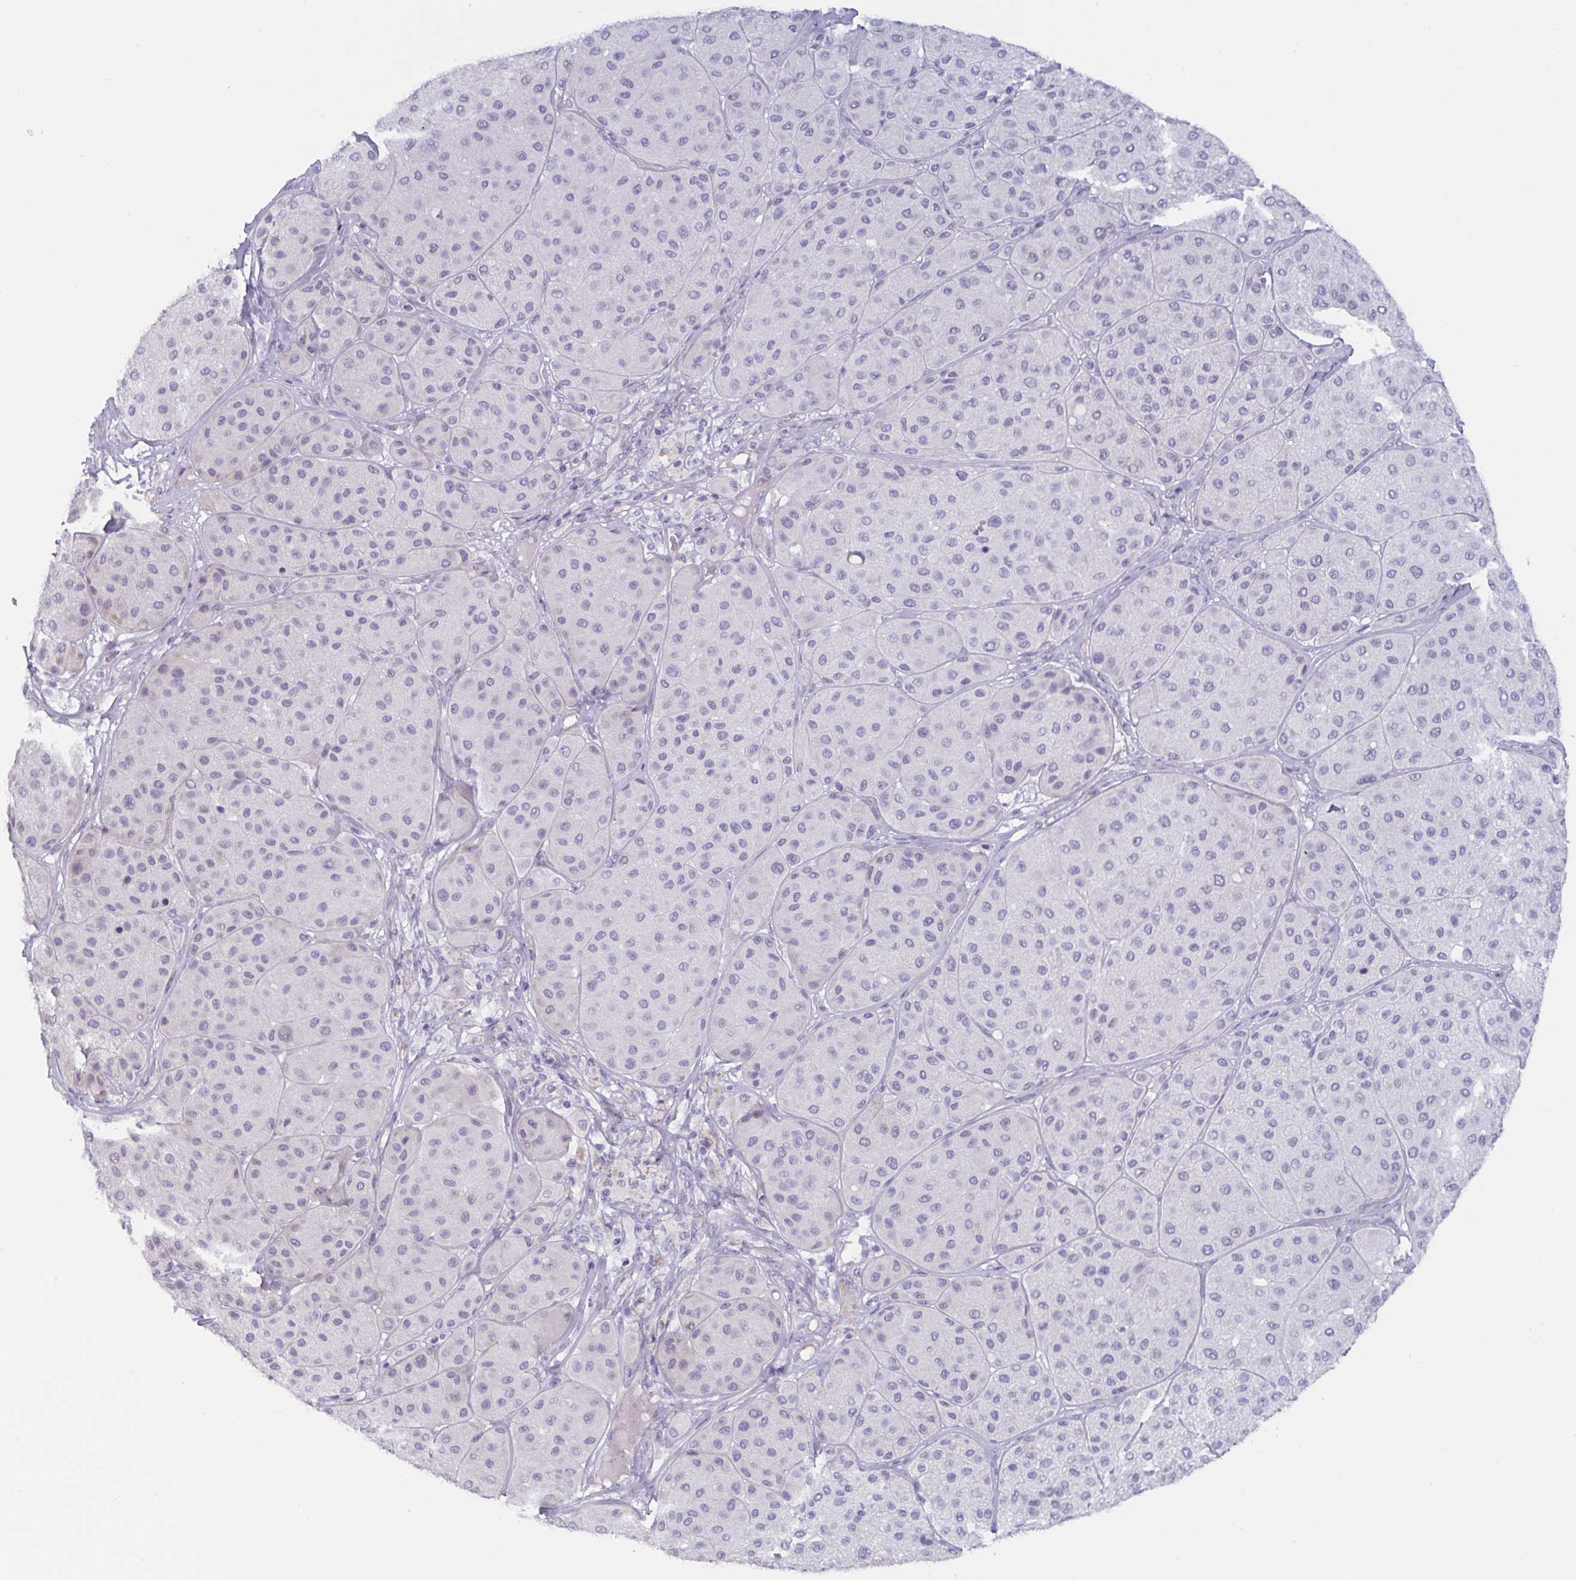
{"staining": {"intensity": "negative", "quantity": "none", "location": "none"}, "tissue": "melanoma", "cell_type": "Tumor cells", "image_type": "cancer", "snomed": [{"axis": "morphology", "description": "Malignant melanoma, Metastatic site"}, {"axis": "topography", "description": "Smooth muscle"}], "caption": "A histopathology image of human melanoma is negative for staining in tumor cells.", "gene": "OR5P3", "patient": {"sex": "male", "age": 41}}